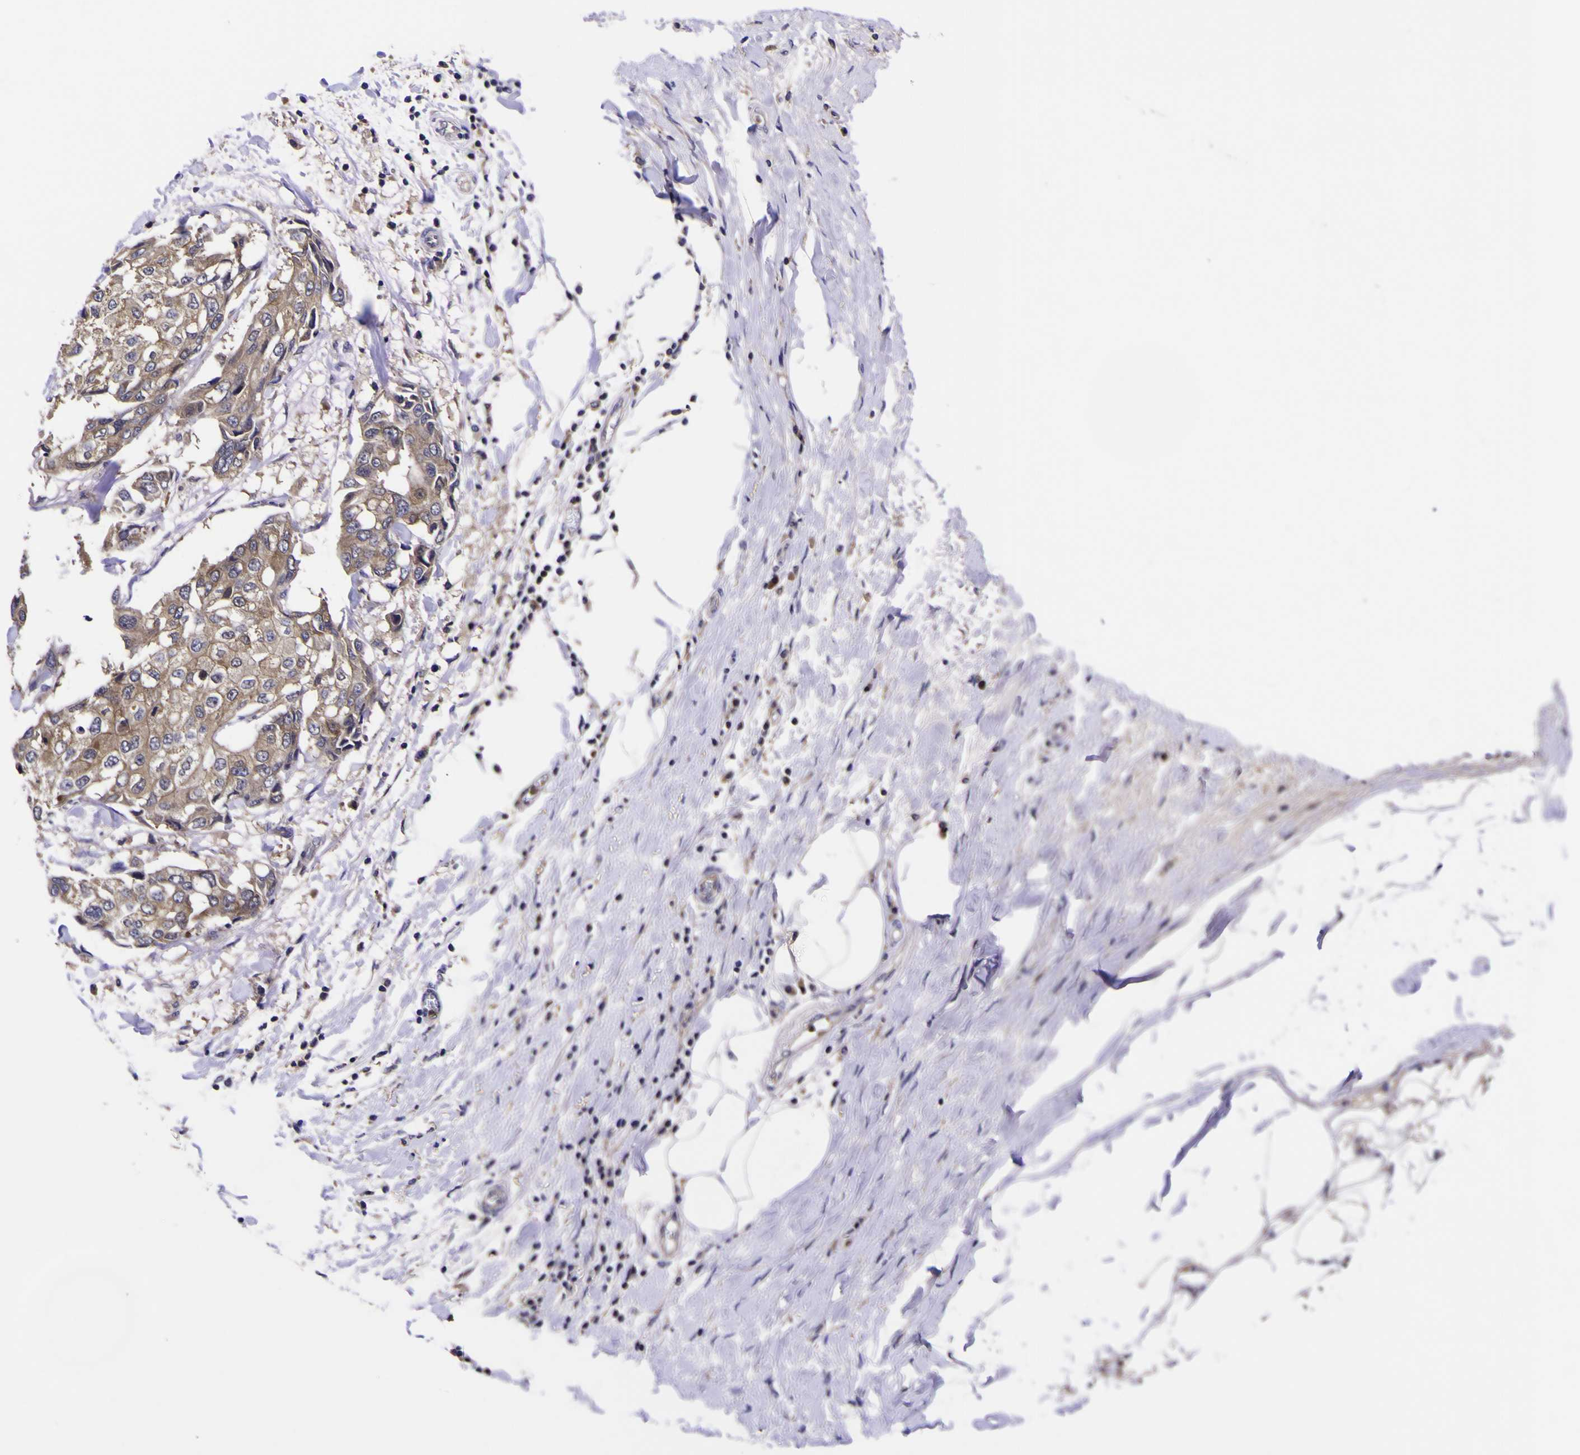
{"staining": {"intensity": "moderate", "quantity": ">75%", "location": "cytoplasmic/membranous"}, "tissue": "breast cancer", "cell_type": "Tumor cells", "image_type": "cancer", "snomed": [{"axis": "morphology", "description": "Duct carcinoma"}, {"axis": "topography", "description": "Breast"}], "caption": "Protein expression analysis of human breast infiltrating ductal carcinoma reveals moderate cytoplasmic/membranous expression in approximately >75% of tumor cells.", "gene": "MAPK14", "patient": {"sex": "female", "age": 27}}